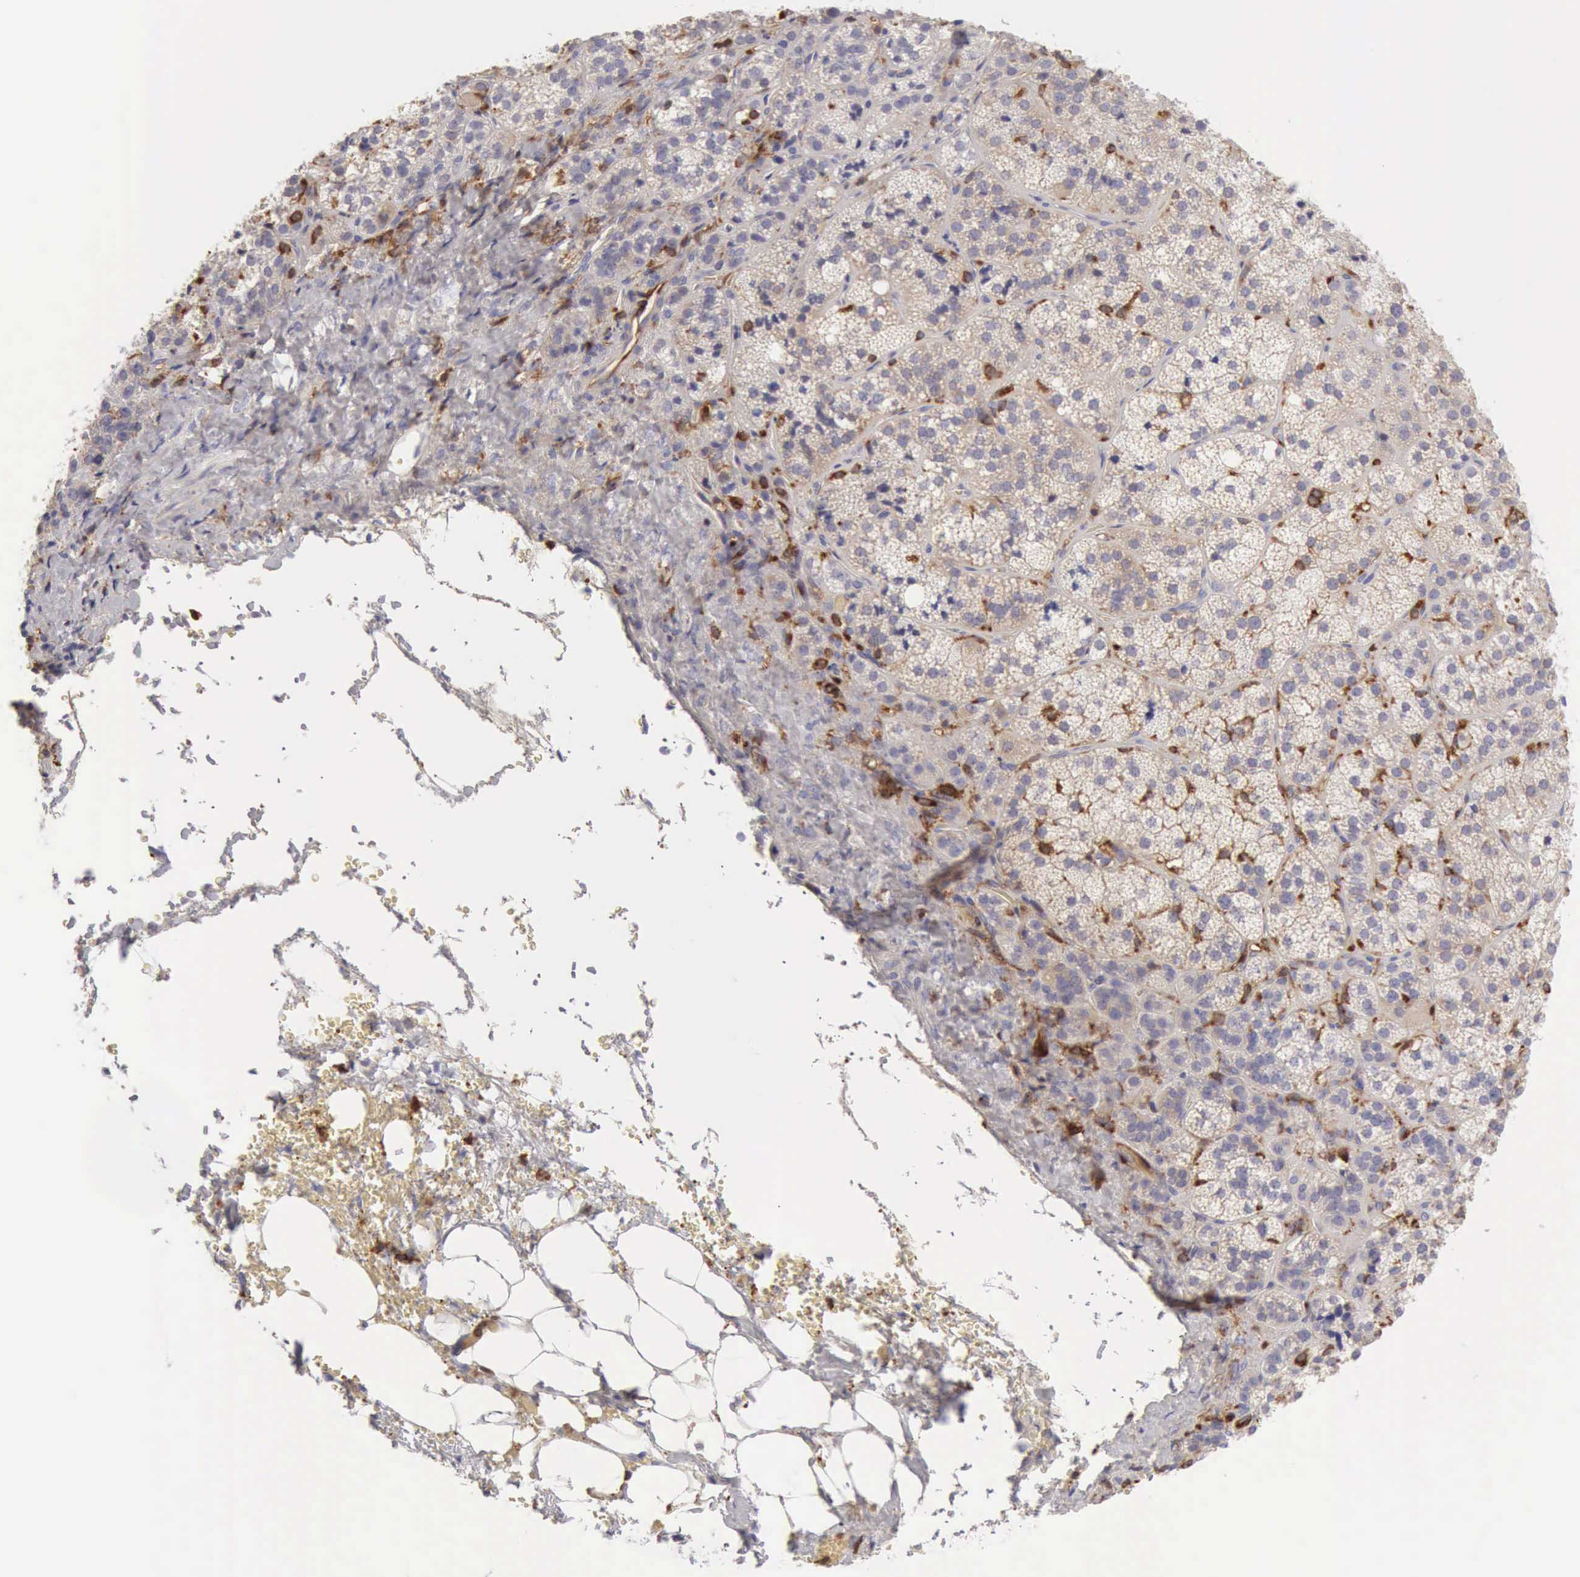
{"staining": {"intensity": "weak", "quantity": "<25%", "location": "cytoplasmic/membranous"}, "tissue": "adrenal gland", "cell_type": "Glandular cells", "image_type": "normal", "snomed": [{"axis": "morphology", "description": "Normal tissue, NOS"}, {"axis": "topography", "description": "Adrenal gland"}], "caption": "Immunohistochemical staining of unremarkable adrenal gland demonstrates no significant positivity in glandular cells. (DAB (3,3'-diaminobenzidine) IHC, high magnification).", "gene": "ARHGAP4", "patient": {"sex": "female", "age": 71}}